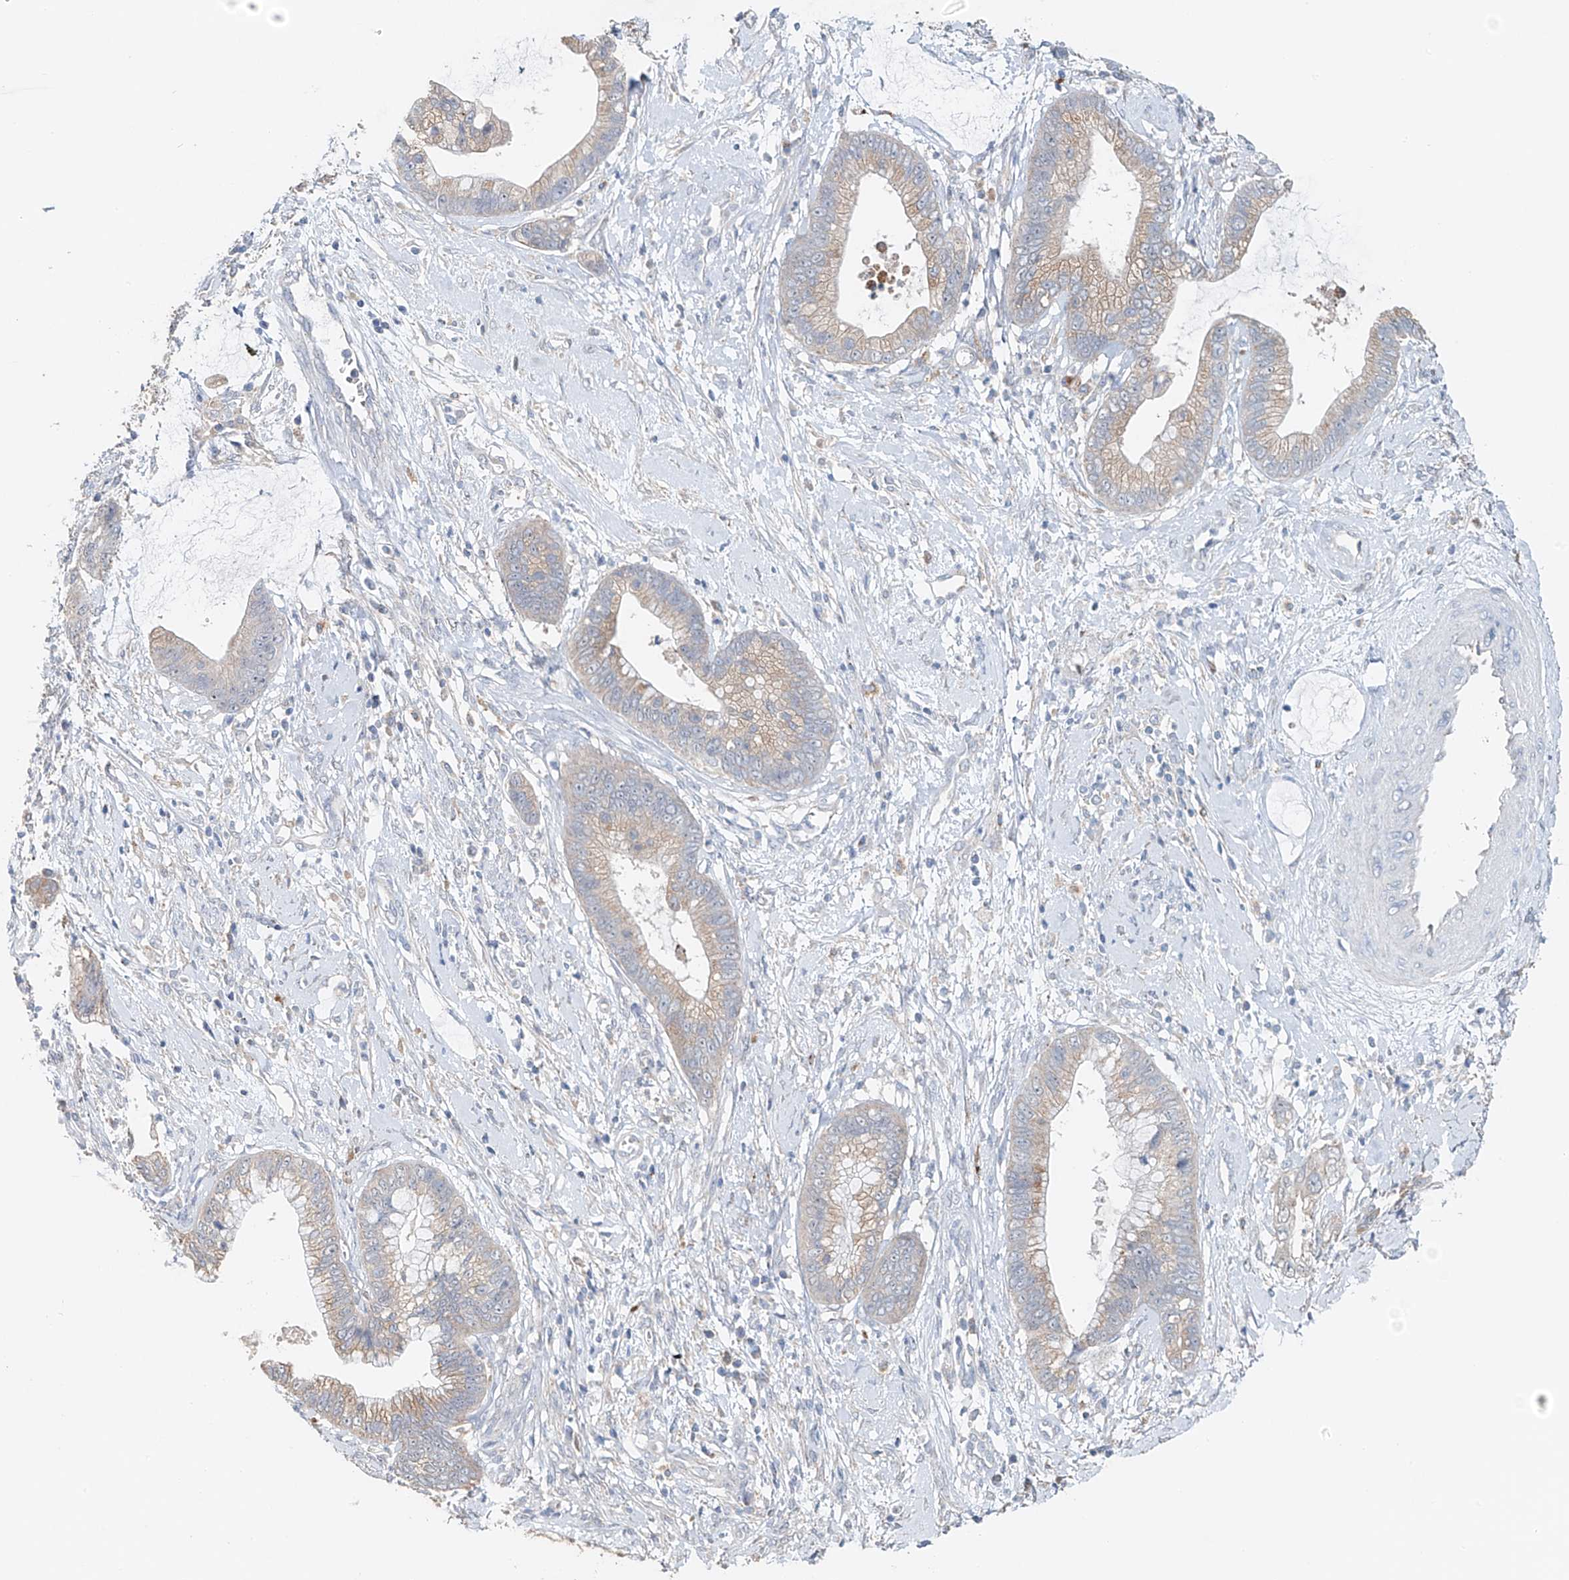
{"staining": {"intensity": "weak", "quantity": "<25%", "location": "cytoplasmic/membranous"}, "tissue": "cervical cancer", "cell_type": "Tumor cells", "image_type": "cancer", "snomed": [{"axis": "morphology", "description": "Adenocarcinoma, NOS"}, {"axis": "topography", "description": "Cervix"}], "caption": "This is an IHC image of human cervical cancer (adenocarcinoma). There is no staining in tumor cells.", "gene": "TRIM47", "patient": {"sex": "female", "age": 44}}